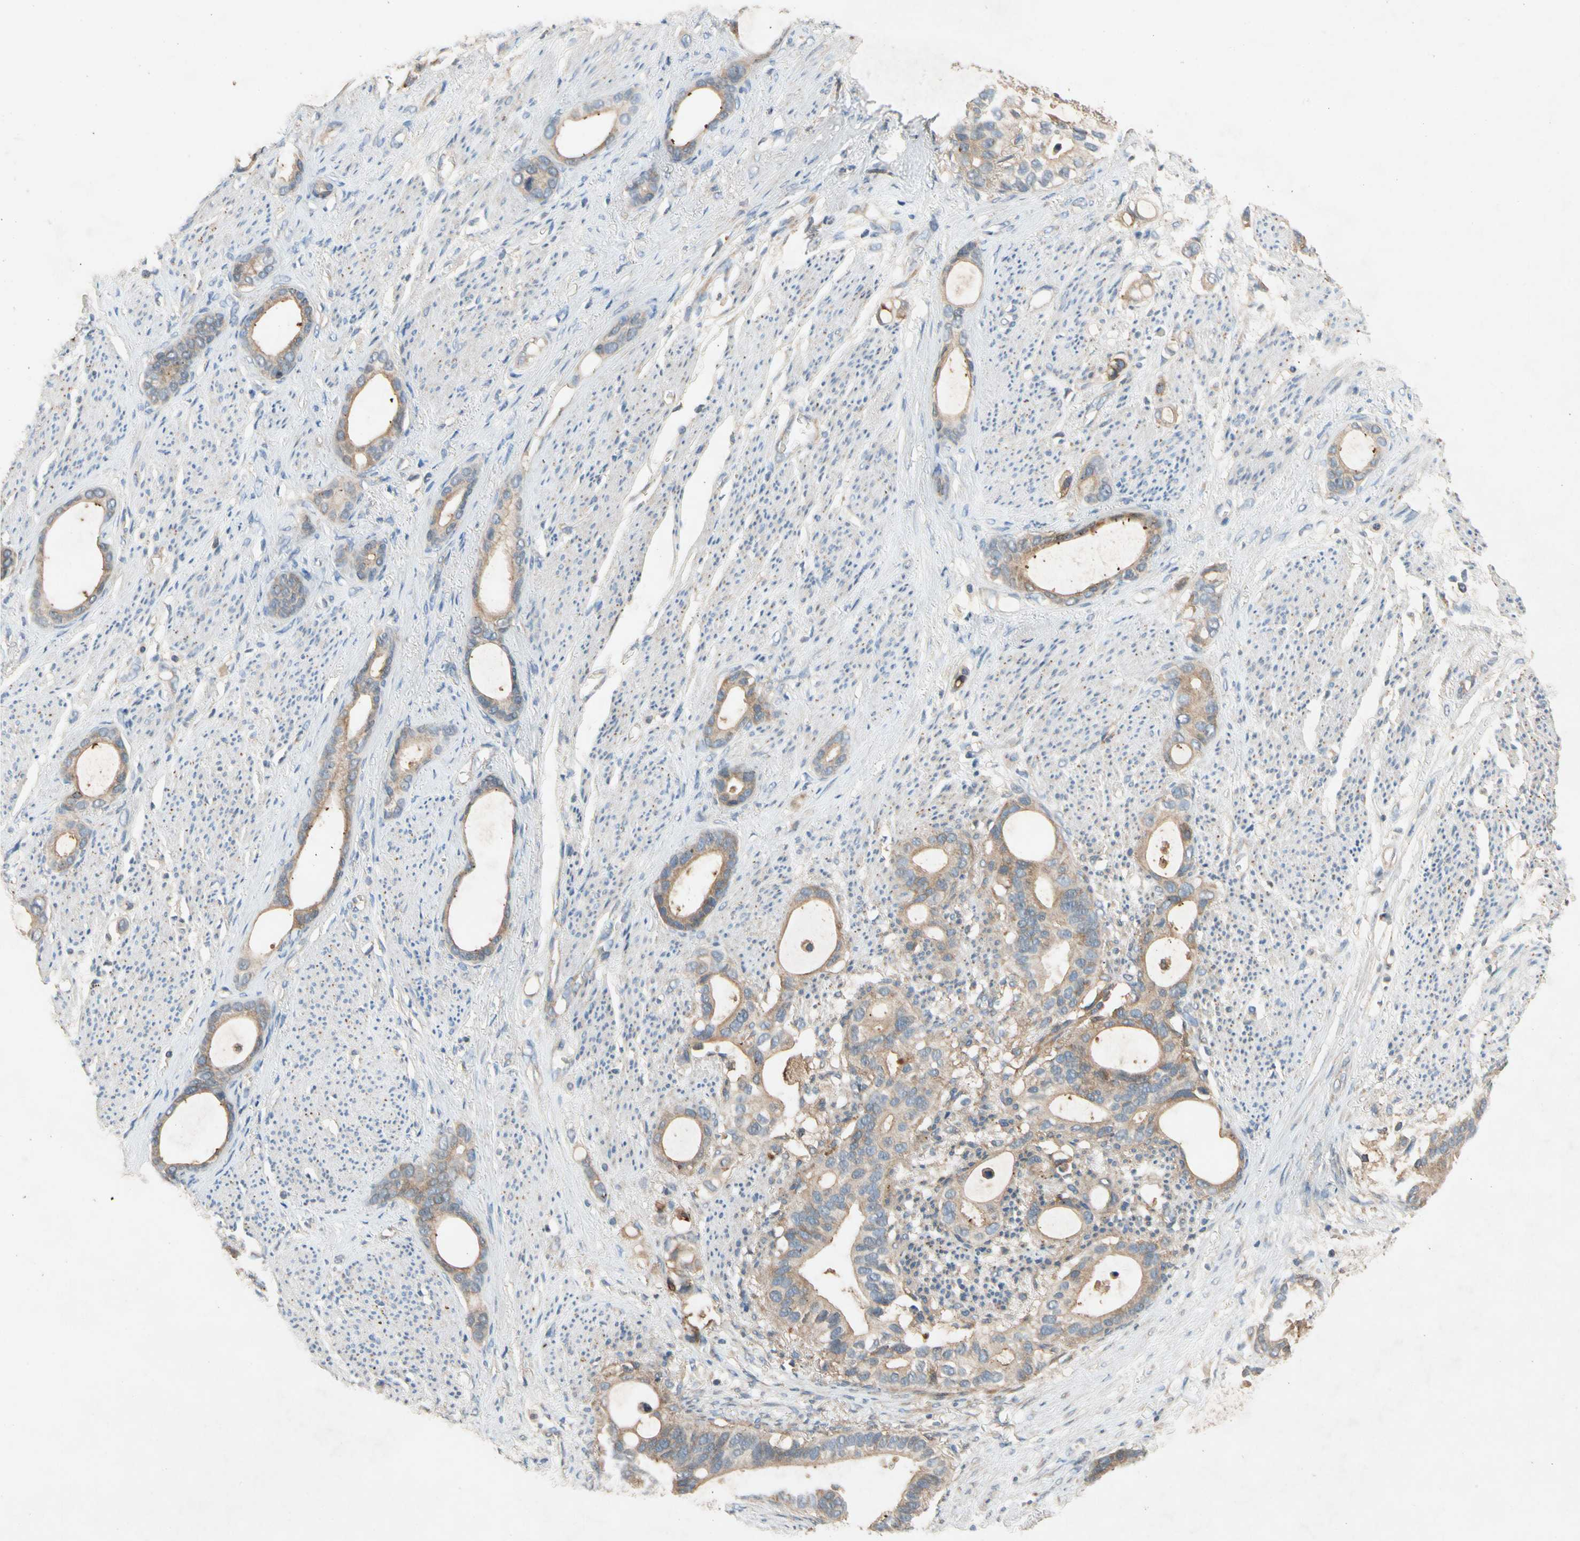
{"staining": {"intensity": "moderate", "quantity": "25%-75%", "location": "cytoplasmic/membranous"}, "tissue": "stomach cancer", "cell_type": "Tumor cells", "image_type": "cancer", "snomed": [{"axis": "morphology", "description": "Adenocarcinoma, NOS"}, {"axis": "topography", "description": "Stomach"}], "caption": "High-magnification brightfield microscopy of stomach cancer (adenocarcinoma) stained with DAB (3,3'-diaminobenzidine) (brown) and counterstained with hematoxylin (blue). tumor cells exhibit moderate cytoplasmic/membranous staining is present in approximately25%-75% of cells.", "gene": "USP46", "patient": {"sex": "female", "age": 75}}